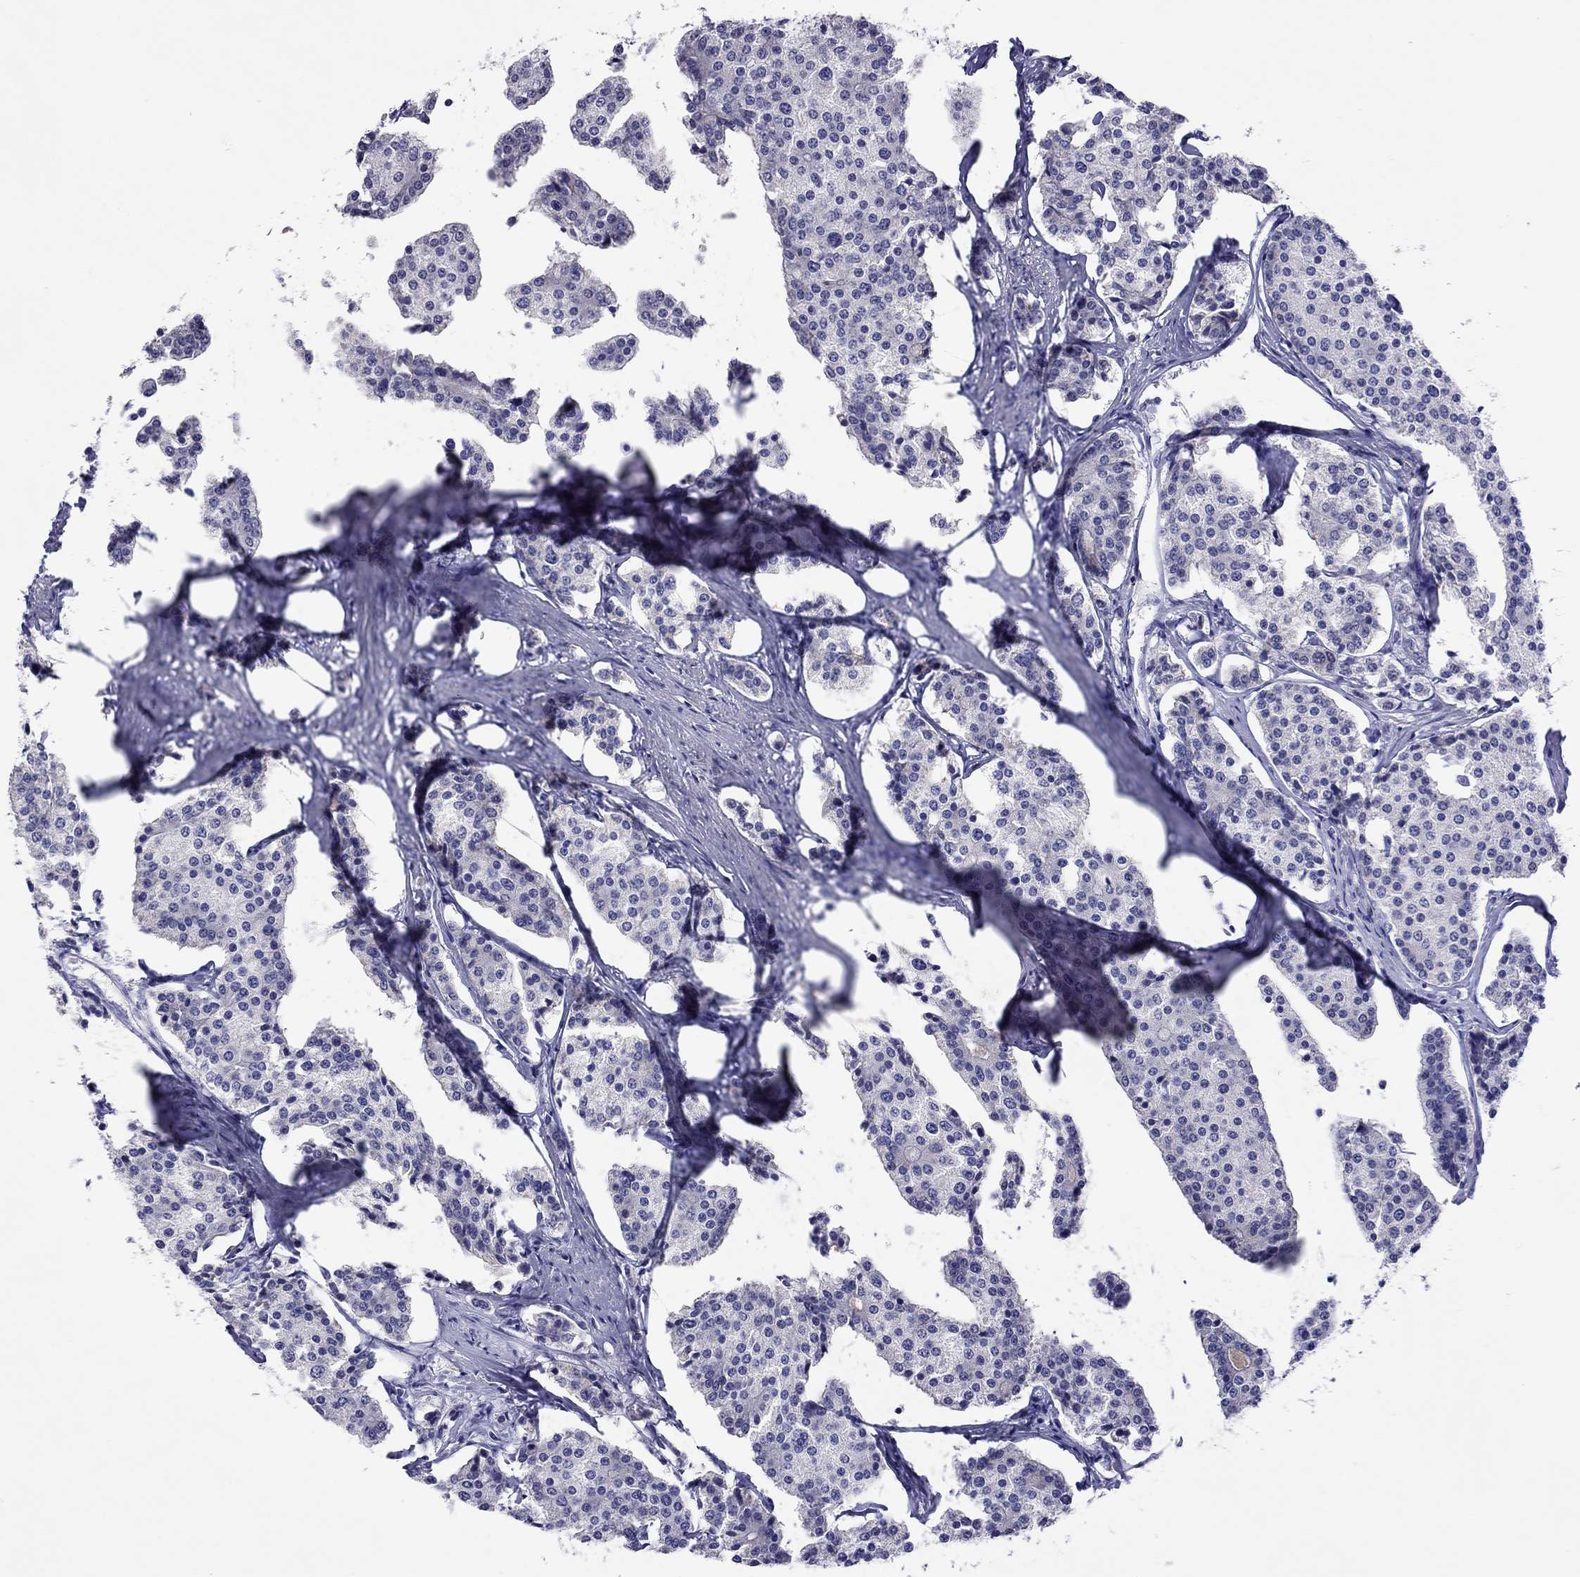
{"staining": {"intensity": "negative", "quantity": "none", "location": "none"}, "tissue": "carcinoid", "cell_type": "Tumor cells", "image_type": "cancer", "snomed": [{"axis": "morphology", "description": "Carcinoid, malignant, NOS"}, {"axis": "topography", "description": "Small intestine"}], "caption": "Histopathology image shows no protein positivity in tumor cells of carcinoid (malignant) tissue. The staining is performed using DAB (3,3'-diaminobenzidine) brown chromogen with nuclei counter-stained in using hematoxylin.", "gene": "COL9A1", "patient": {"sex": "female", "age": 65}}